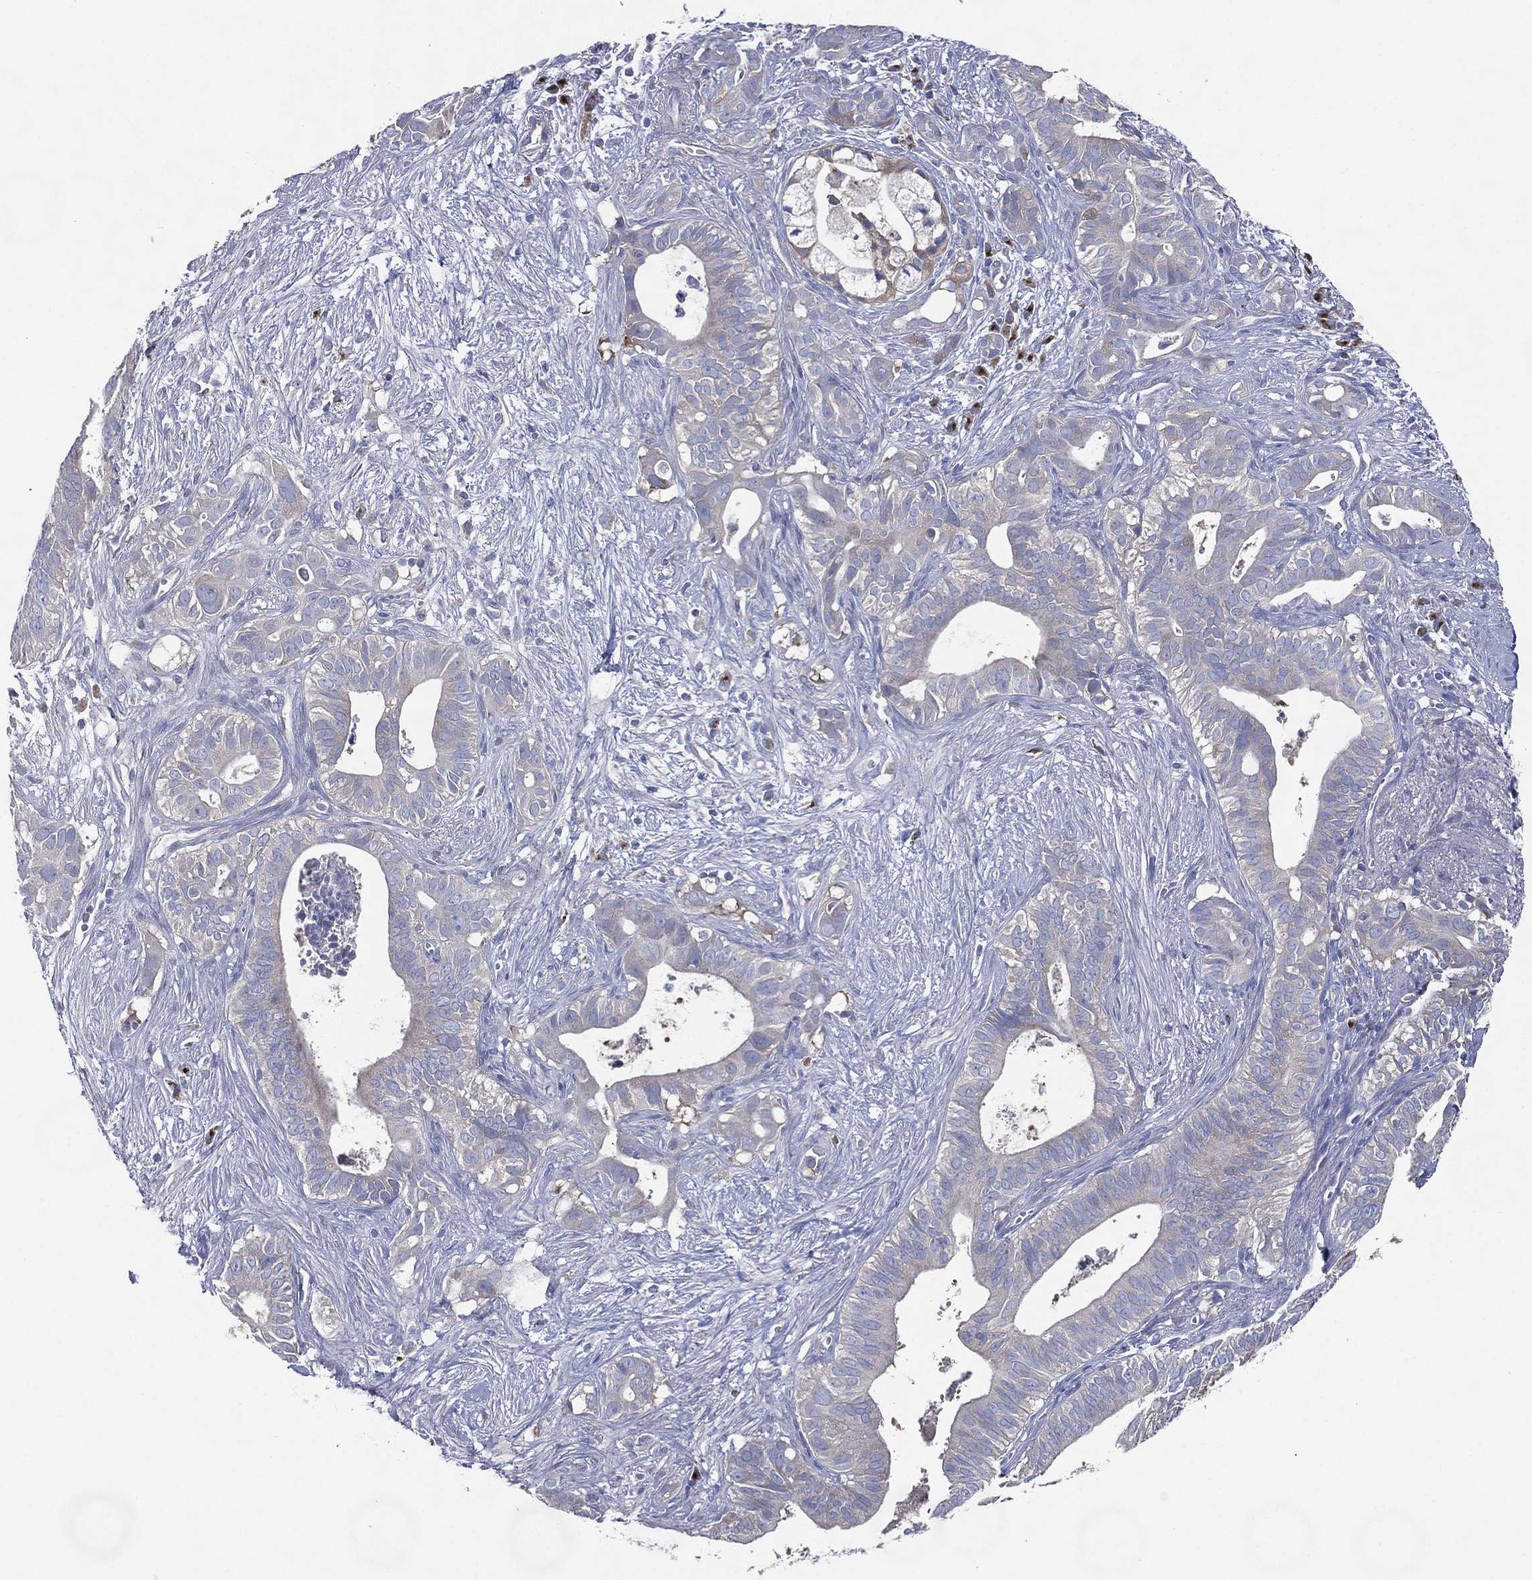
{"staining": {"intensity": "negative", "quantity": "none", "location": "none"}, "tissue": "pancreatic cancer", "cell_type": "Tumor cells", "image_type": "cancer", "snomed": [{"axis": "morphology", "description": "Adenocarcinoma, NOS"}, {"axis": "topography", "description": "Pancreas"}], "caption": "High power microscopy image of an immunohistochemistry histopathology image of adenocarcinoma (pancreatic), revealing no significant positivity in tumor cells.", "gene": "ATP8A2", "patient": {"sex": "male", "age": 61}}